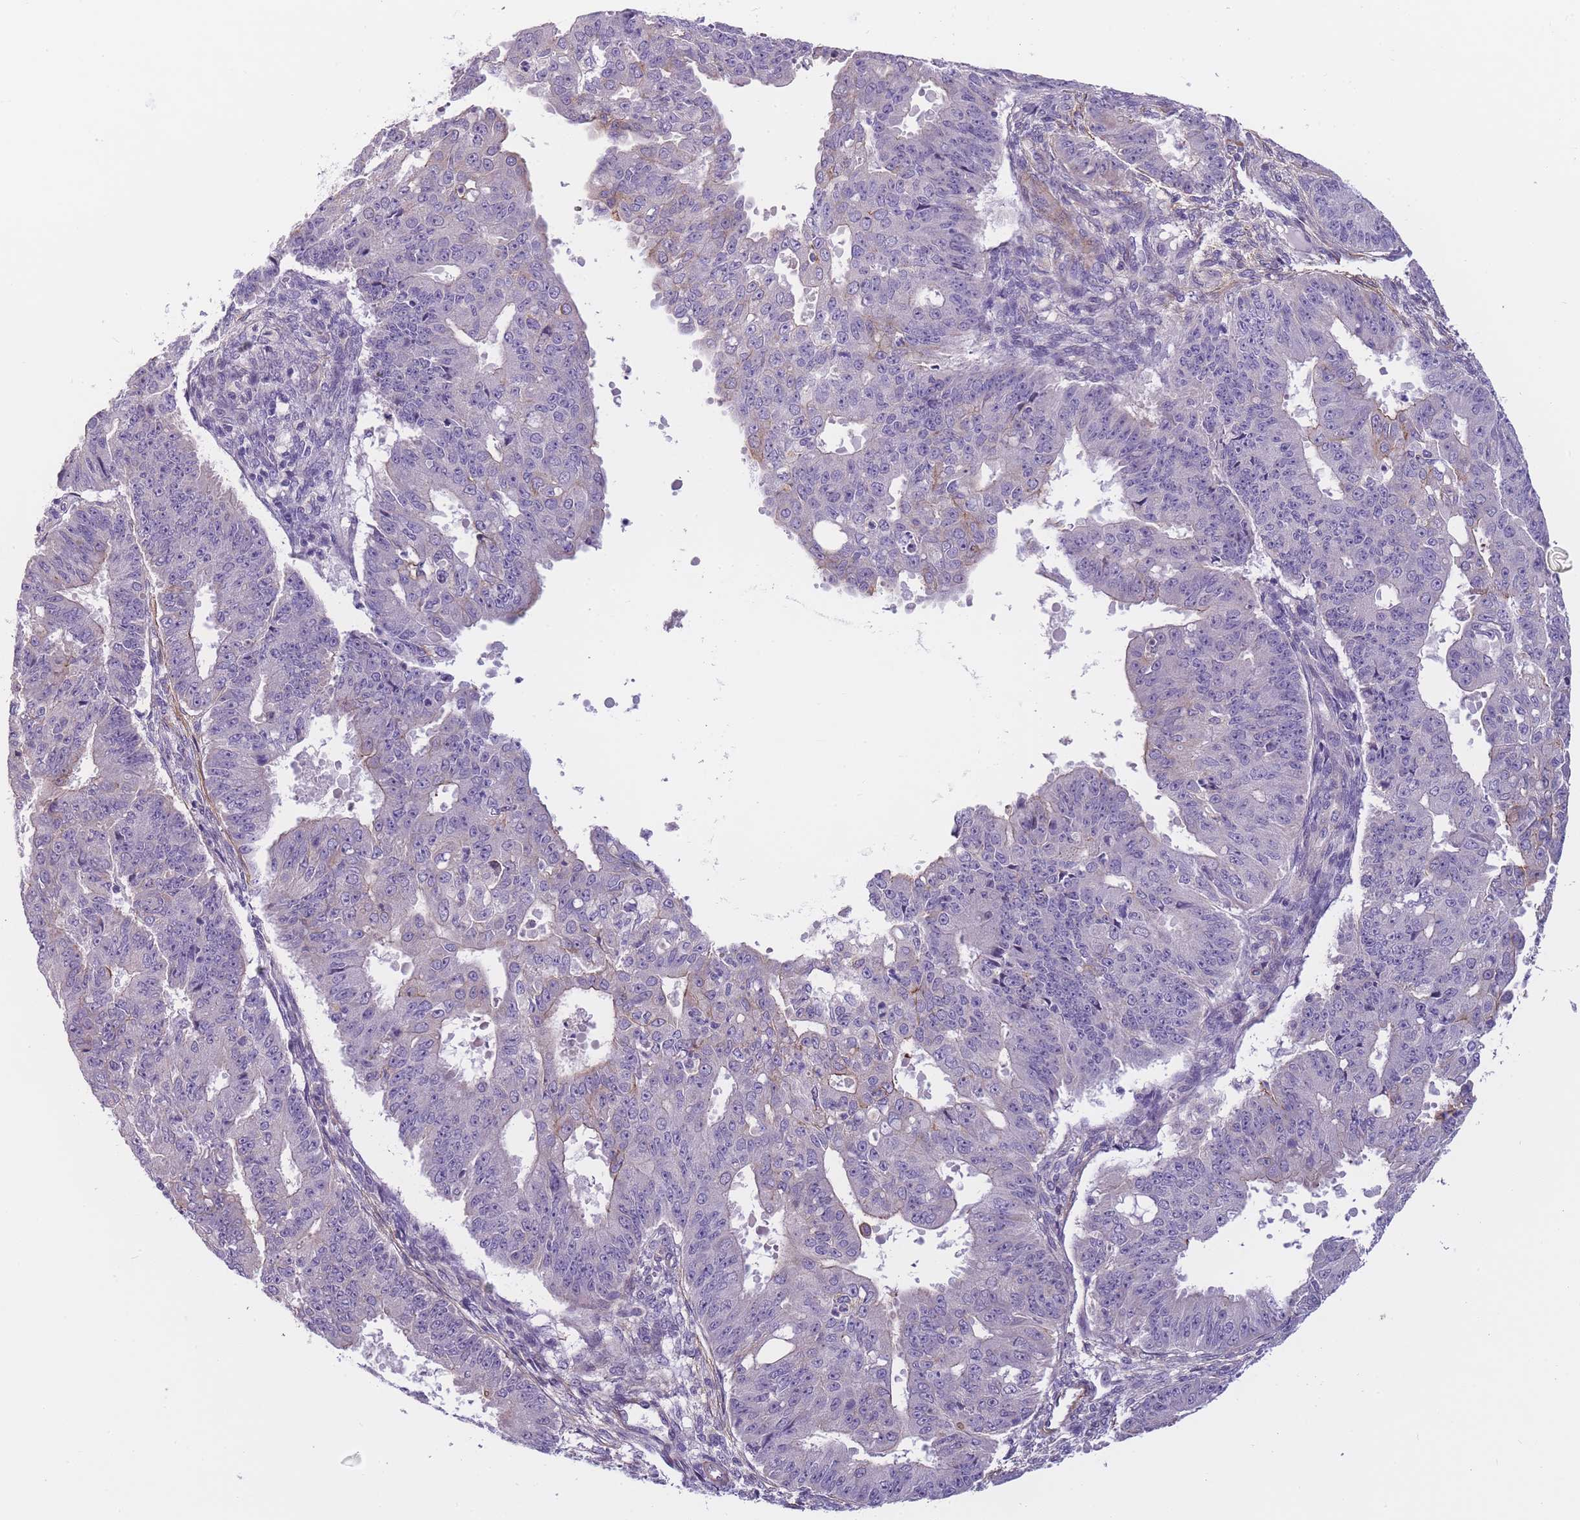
{"staining": {"intensity": "negative", "quantity": "none", "location": "none"}, "tissue": "ovarian cancer", "cell_type": "Tumor cells", "image_type": "cancer", "snomed": [{"axis": "morphology", "description": "Carcinoma, endometroid"}, {"axis": "topography", "description": "Appendix"}, {"axis": "topography", "description": "Ovary"}], "caption": "An image of endometroid carcinoma (ovarian) stained for a protein displays no brown staining in tumor cells.", "gene": "FAM124A", "patient": {"sex": "female", "age": 42}}